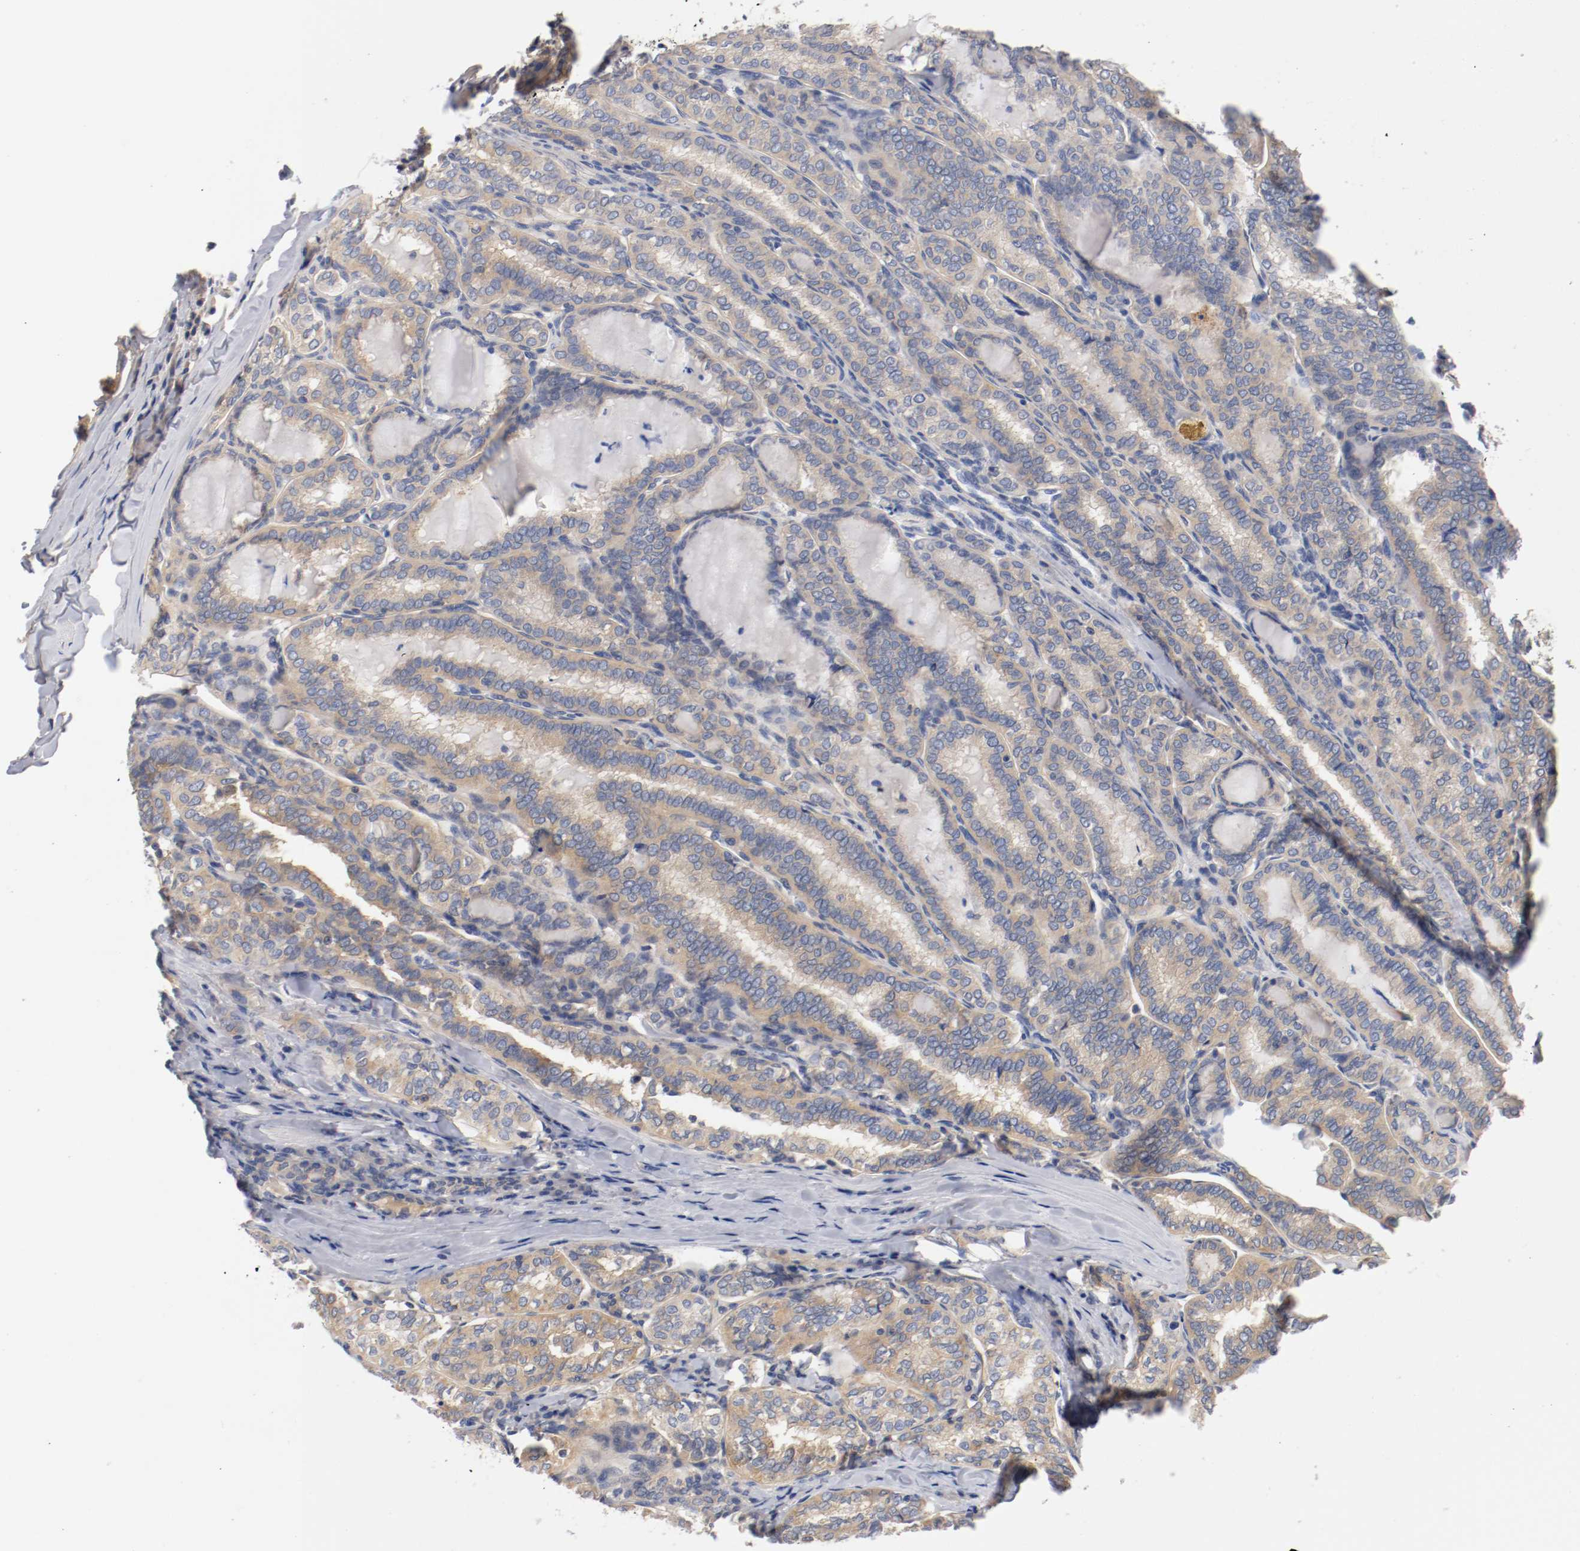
{"staining": {"intensity": "strong", "quantity": ">75%", "location": "cytoplasmic/membranous"}, "tissue": "thyroid cancer", "cell_type": "Tumor cells", "image_type": "cancer", "snomed": [{"axis": "morphology", "description": "Papillary adenocarcinoma, NOS"}, {"axis": "topography", "description": "Thyroid gland"}], "caption": "Immunohistochemical staining of human thyroid cancer (papillary adenocarcinoma) exhibits high levels of strong cytoplasmic/membranous protein expression in about >75% of tumor cells.", "gene": "HGS", "patient": {"sex": "female", "age": 30}}